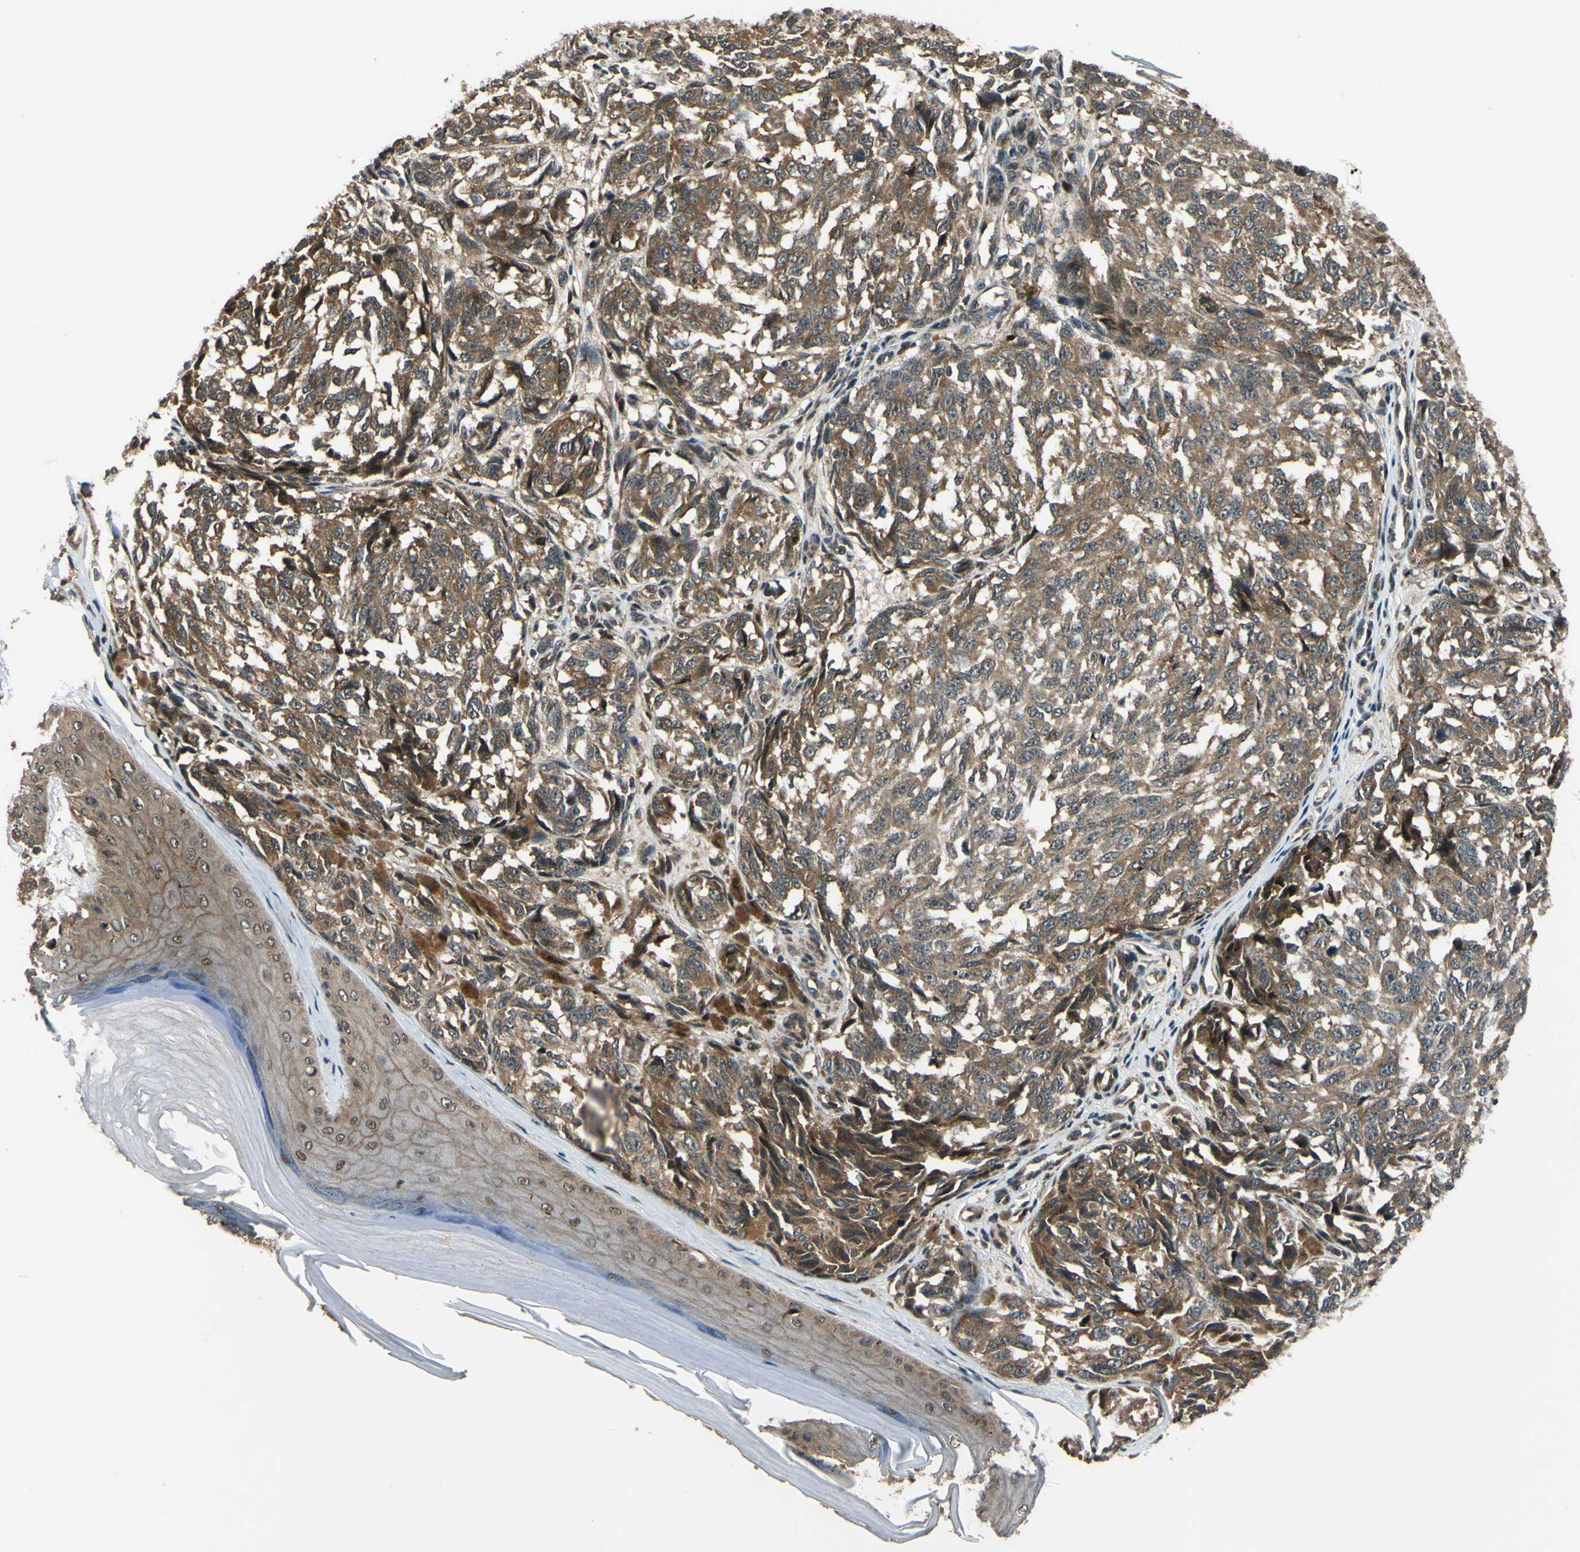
{"staining": {"intensity": "moderate", "quantity": ">75%", "location": "cytoplasmic/membranous"}, "tissue": "melanoma", "cell_type": "Tumor cells", "image_type": "cancer", "snomed": [{"axis": "morphology", "description": "Malignant melanoma, NOS"}, {"axis": "topography", "description": "Skin"}], "caption": "Protein positivity by immunohistochemistry (IHC) shows moderate cytoplasmic/membranous positivity in approximately >75% of tumor cells in melanoma.", "gene": "ABCC8", "patient": {"sex": "female", "age": 64}}